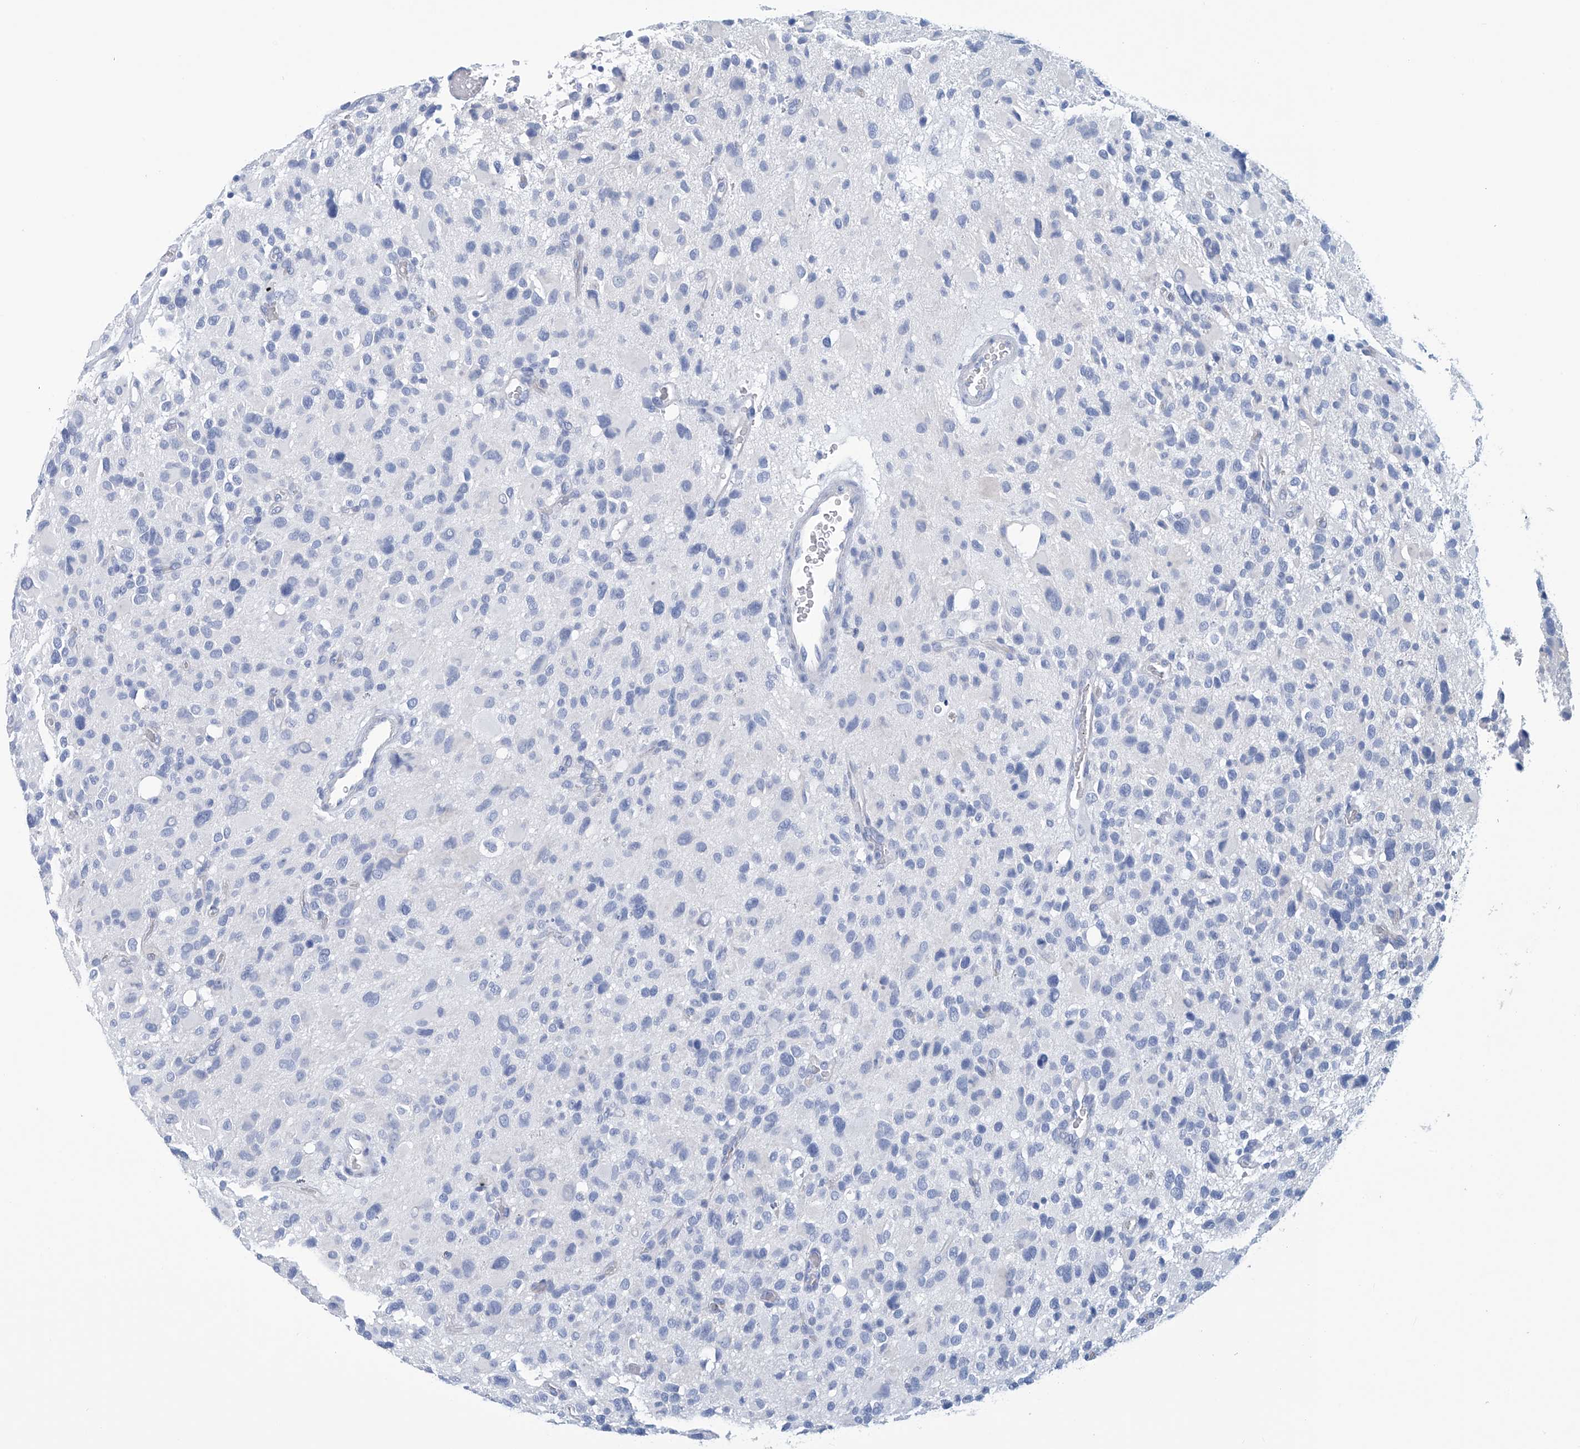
{"staining": {"intensity": "negative", "quantity": "none", "location": "none"}, "tissue": "glioma", "cell_type": "Tumor cells", "image_type": "cancer", "snomed": [{"axis": "morphology", "description": "Glioma, malignant, High grade"}, {"axis": "topography", "description": "Brain"}], "caption": "This is a image of immunohistochemistry (IHC) staining of glioma, which shows no positivity in tumor cells.", "gene": "DSP", "patient": {"sex": "male", "age": 48}}